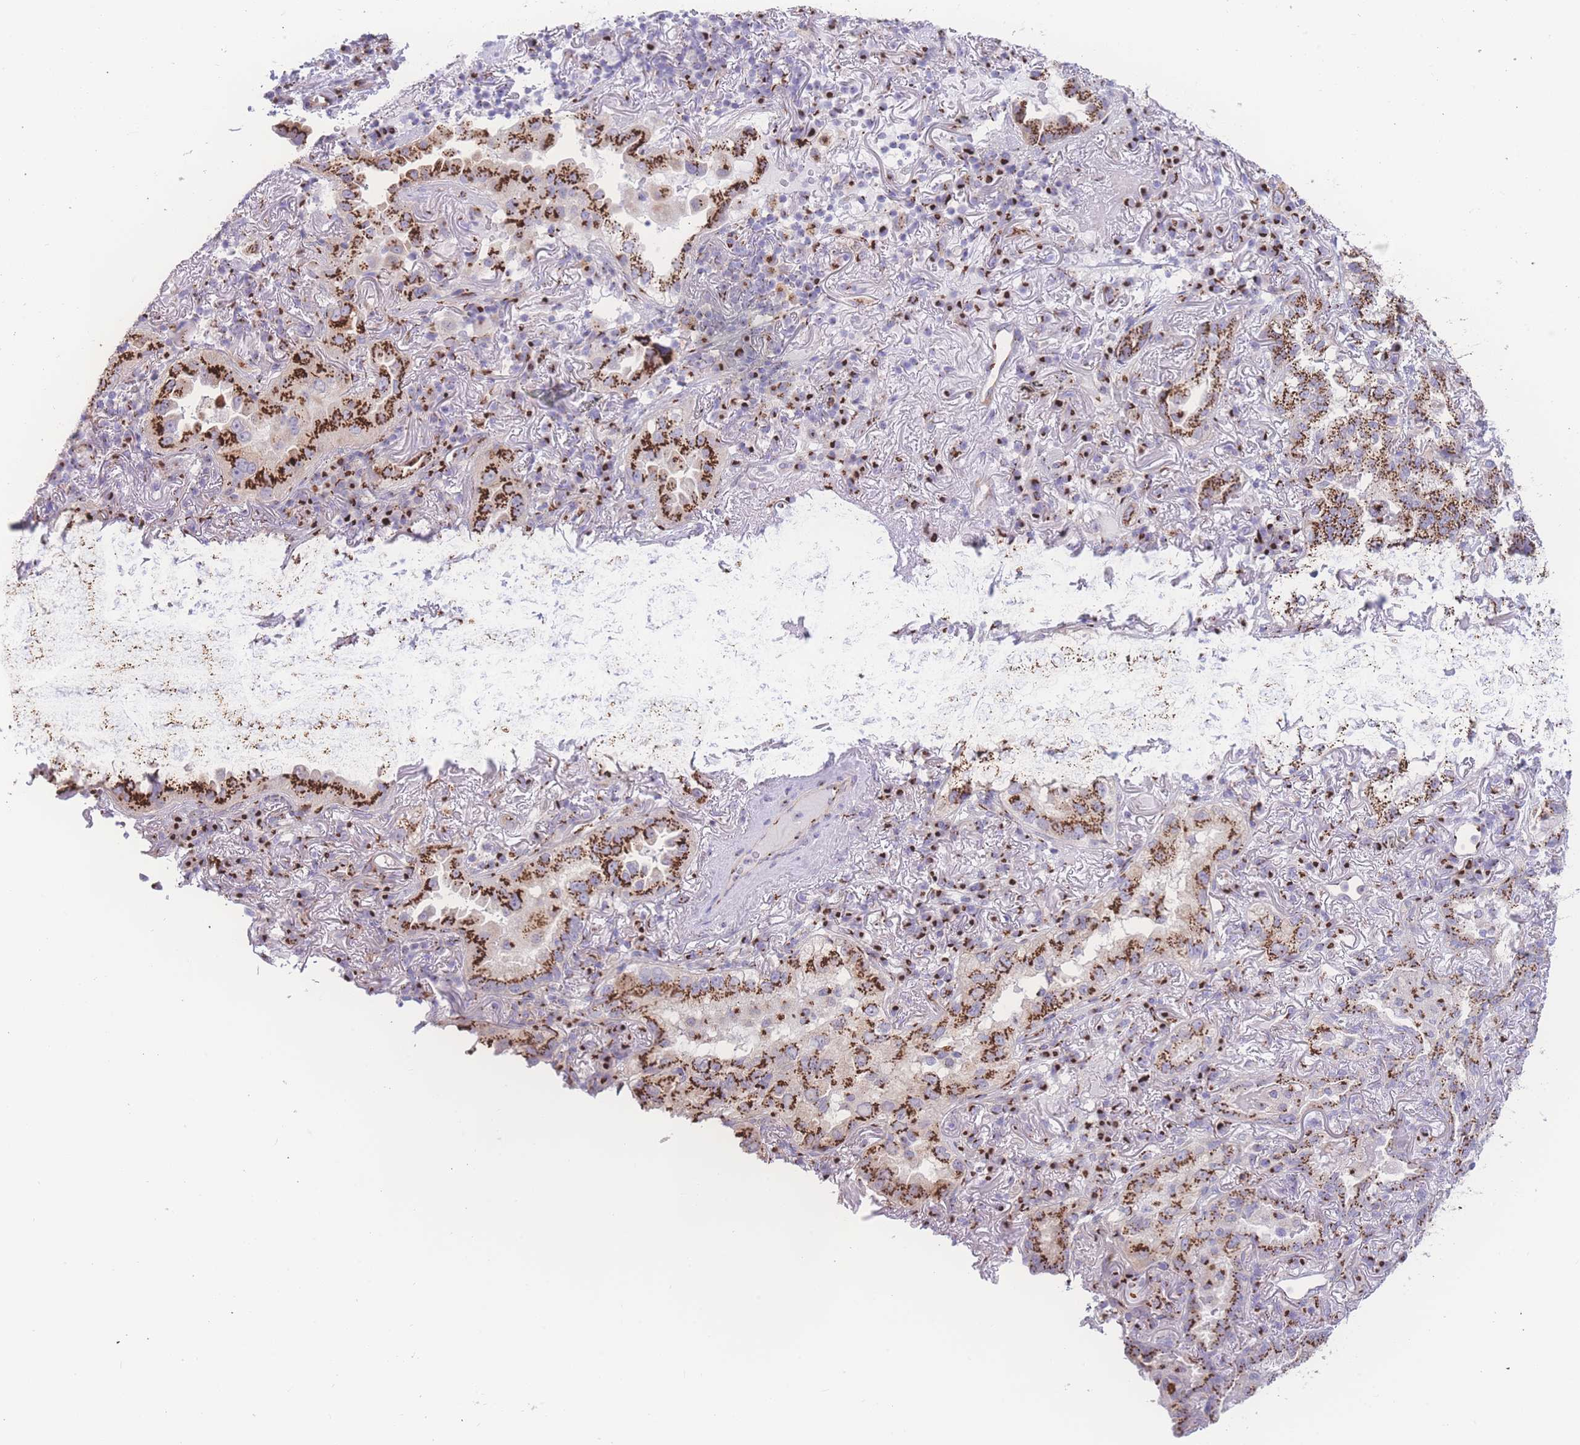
{"staining": {"intensity": "strong", "quantity": ">75%", "location": "cytoplasmic/membranous"}, "tissue": "lung cancer", "cell_type": "Tumor cells", "image_type": "cancer", "snomed": [{"axis": "morphology", "description": "Adenocarcinoma, NOS"}, {"axis": "topography", "description": "Lung"}], "caption": "A photomicrograph of human adenocarcinoma (lung) stained for a protein demonstrates strong cytoplasmic/membranous brown staining in tumor cells.", "gene": "GOLM2", "patient": {"sex": "female", "age": 69}}